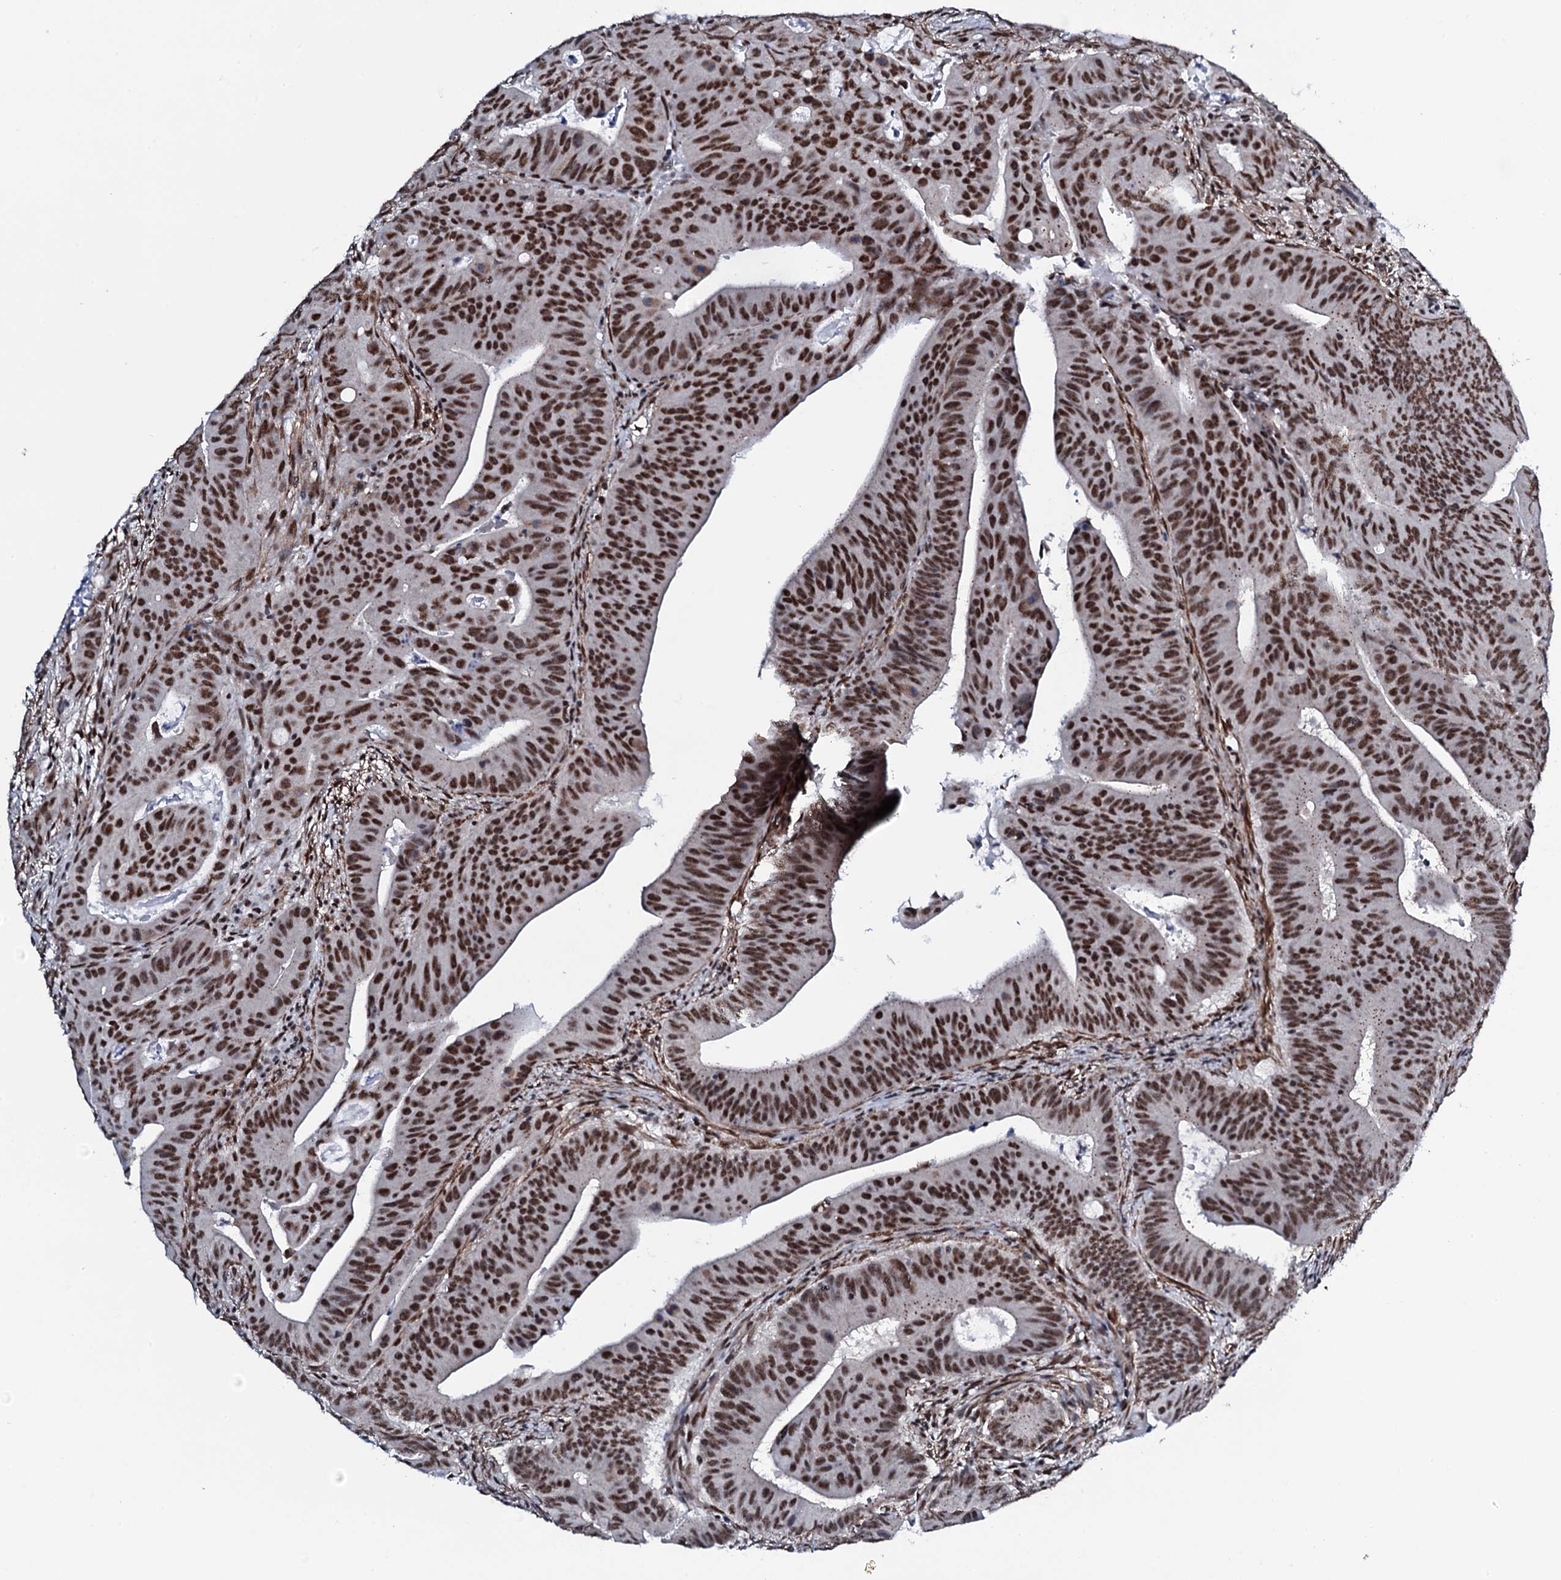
{"staining": {"intensity": "strong", "quantity": ">75%", "location": "nuclear"}, "tissue": "colorectal cancer", "cell_type": "Tumor cells", "image_type": "cancer", "snomed": [{"axis": "morphology", "description": "Adenocarcinoma, NOS"}, {"axis": "topography", "description": "Rectum"}], "caption": "Immunohistochemical staining of colorectal adenocarcinoma demonstrates strong nuclear protein staining in approximately >75% of tumor cells.", "gene": "CWC15", "patient": {"sex": "female", "age": 75}}